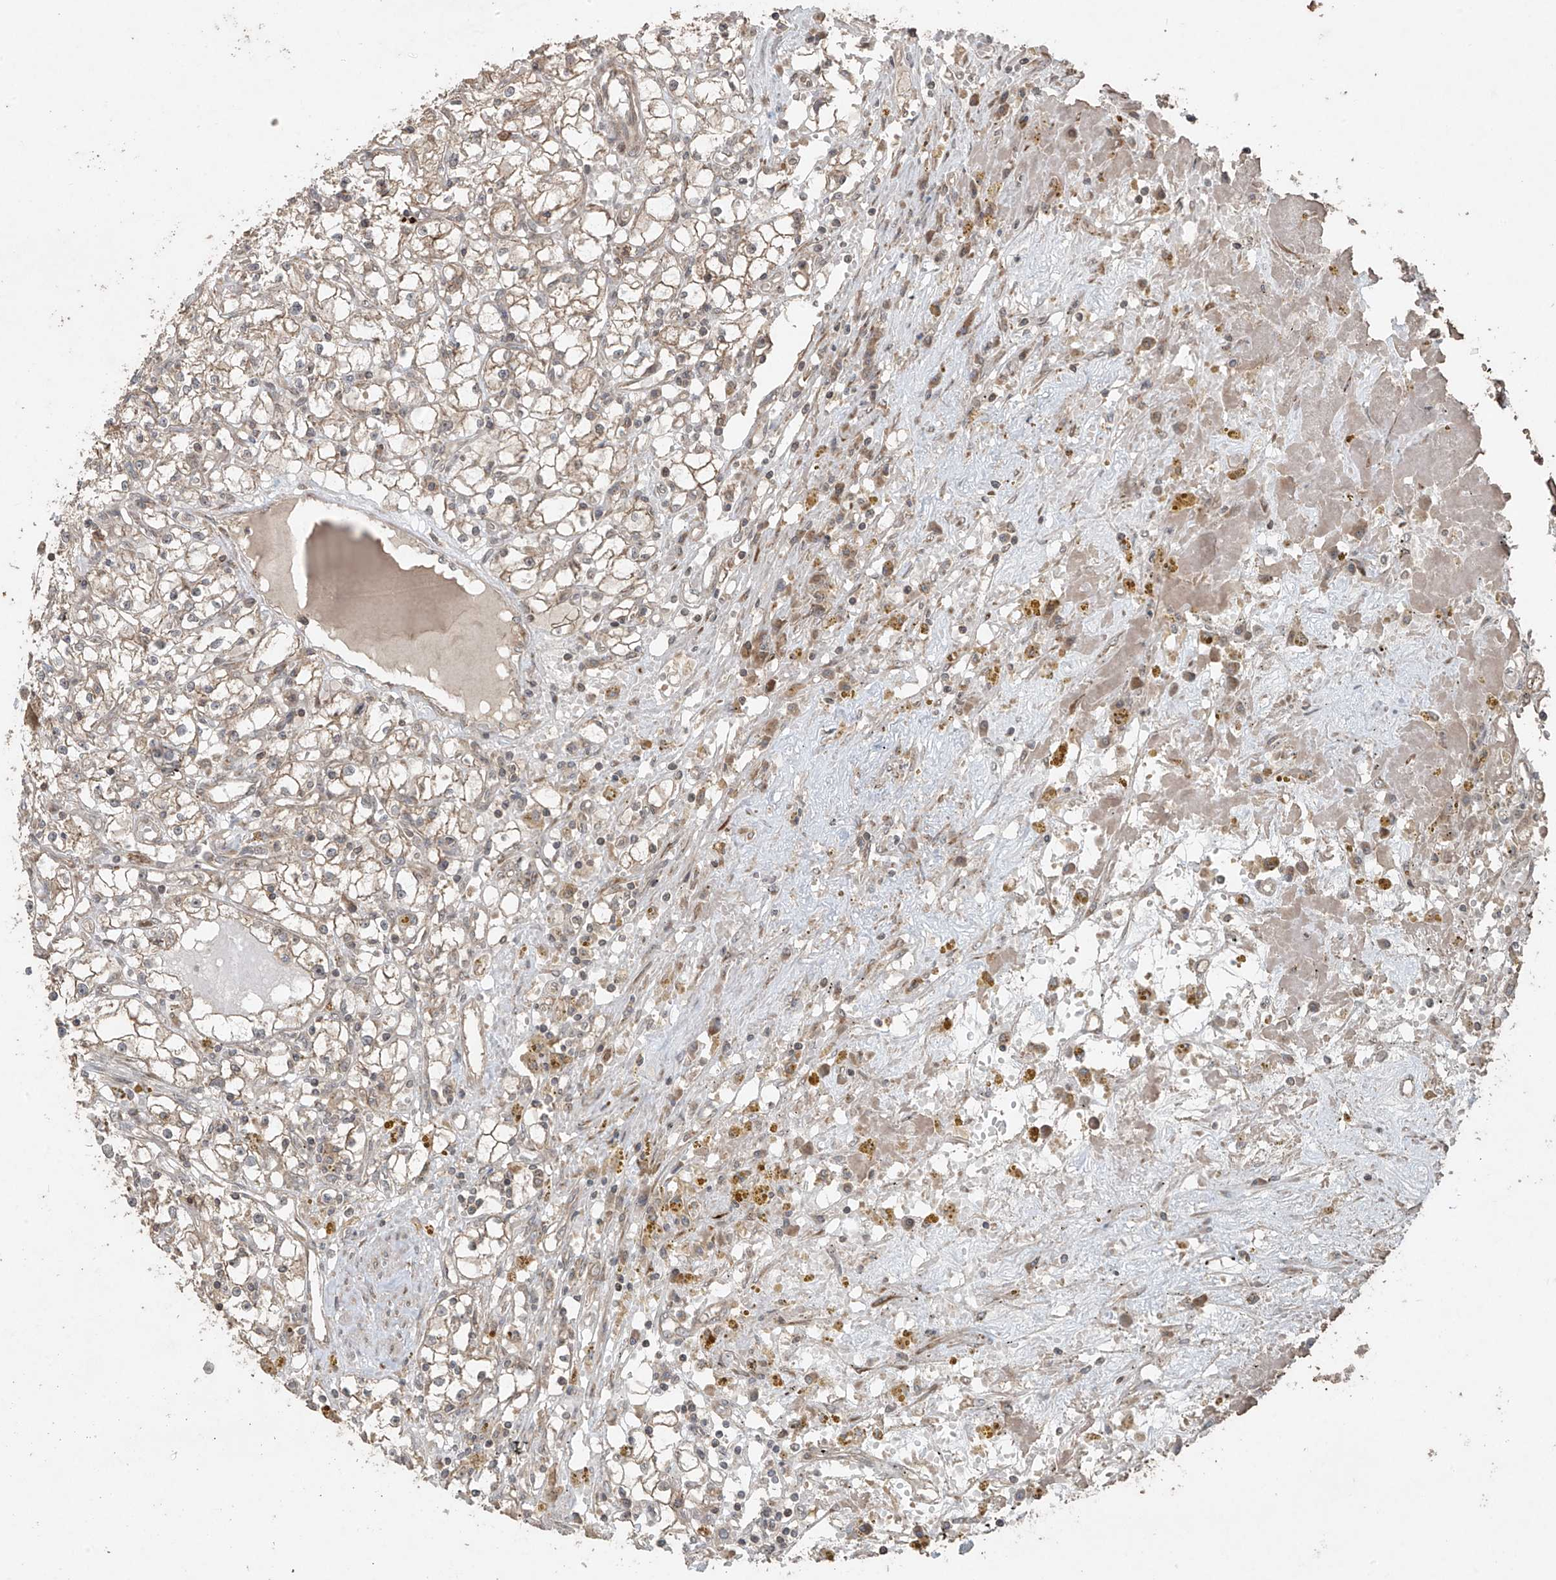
{"staining": {"intensity": "weak", "quantity": "<25%", "location": "cytoplasmic/membranous"}, "tissue": "renal cancer", "cell_type": "Tumor cells", "image_type": "cancer", "snomed": [{"axis": "morphology", "description": "Adenocarcinoma, NOS"}, {"axis": "topography", "description": "Kidney"}], "caption": "Human renal adenocarcinoma stained for a protein using immunohistochemistry exhibits no staining in tumor cells.", "gene": "PGPEP1", "patient": {"sex": "male", "age": 56}}